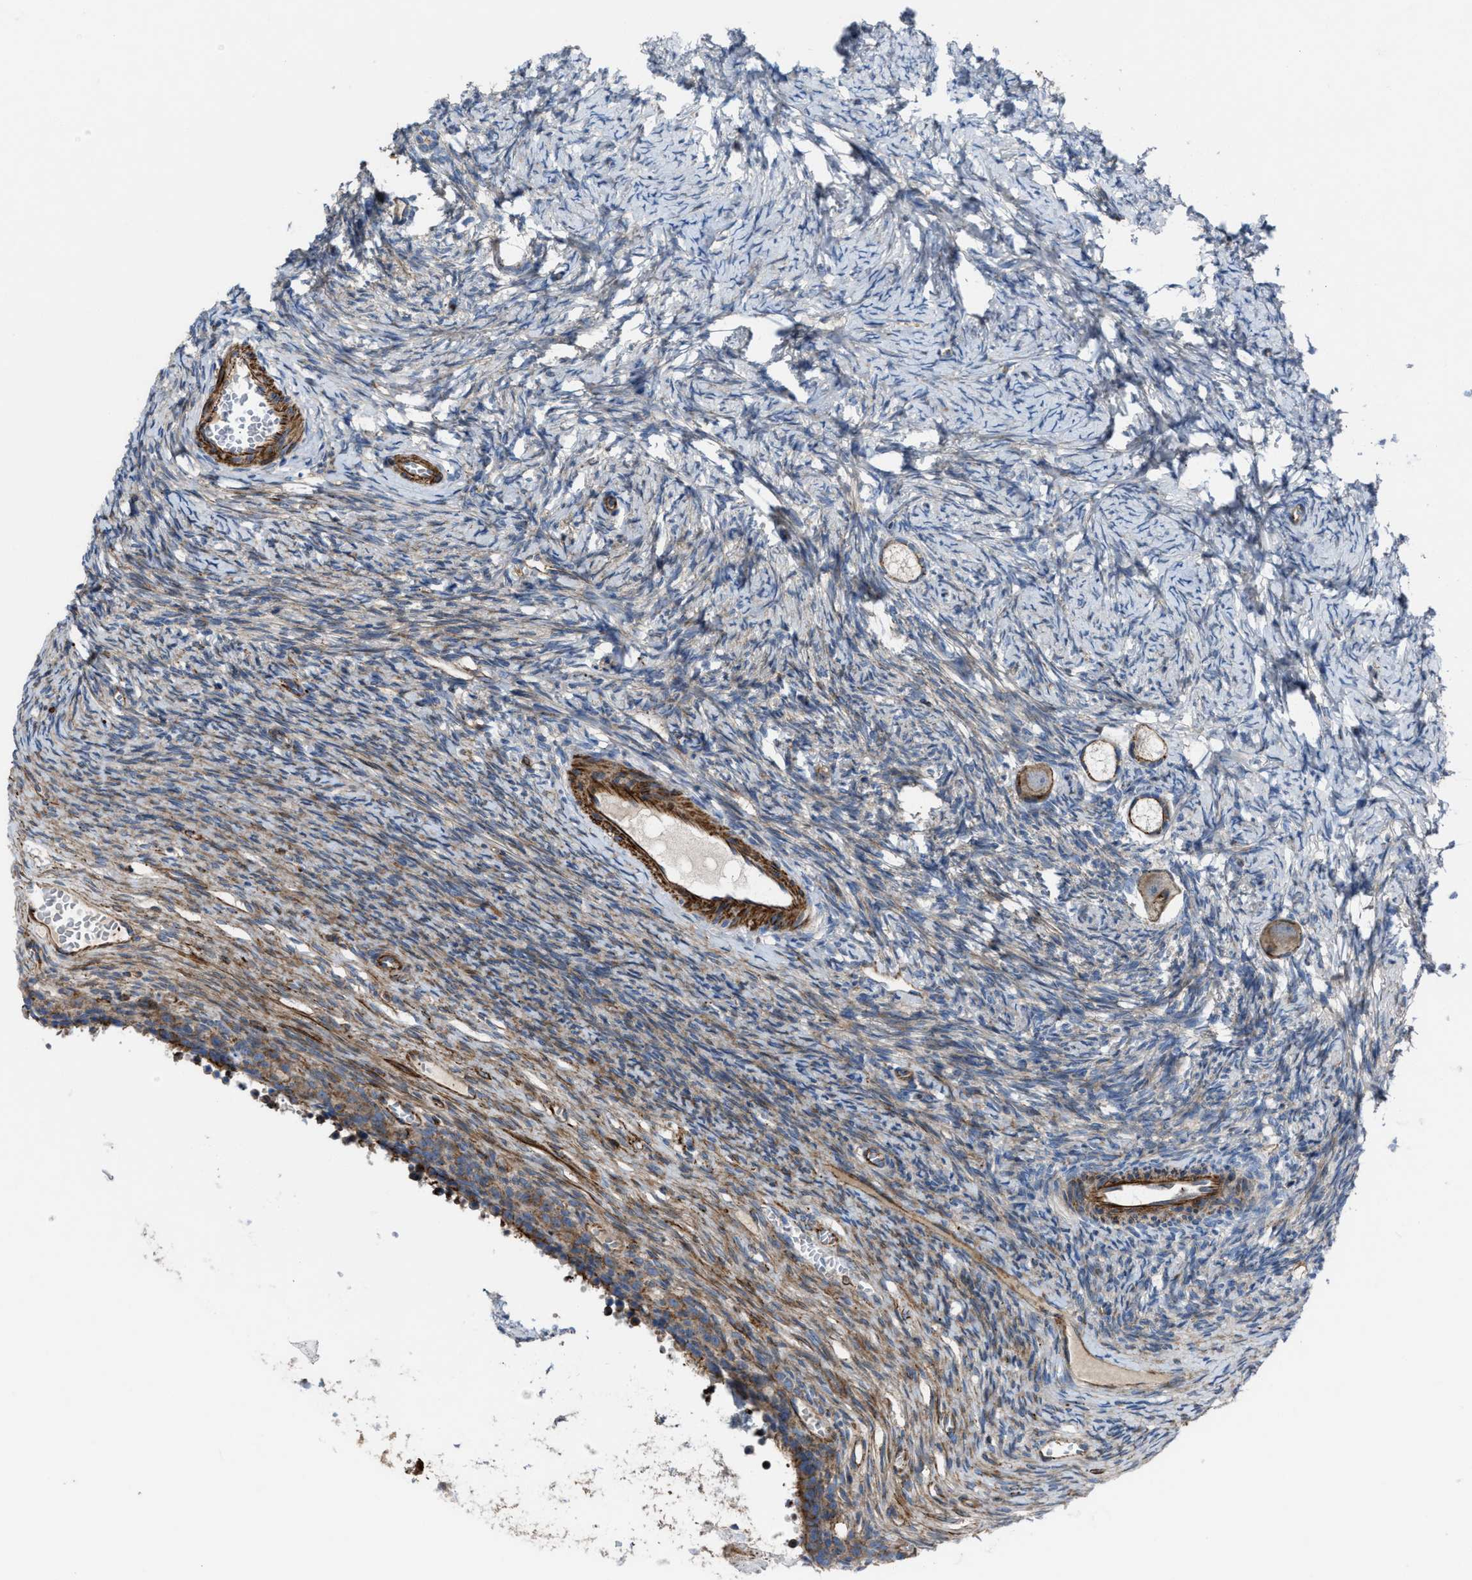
{"staining": {"intensity": "weak", "quantity": "25%-75%", "location": "cytoplasmic/membranous"}, "tissue": "ovary", "cell_type": "Follicle cells", "image_type": "normal", "snomed": [{"axis": "morphology", "description": "Normal tissue, NOS"}, {"axis": "topography", "description": "Ovary"}], "caption": "The image exhibits immunohistochemical staining of benign ovary. There is weak cytoplasmic/membranous expression is present in approximately 25%-75% of follicle cells.", "gene": "AGPAT2", "patient": {"sex": "female", "age": 27}}